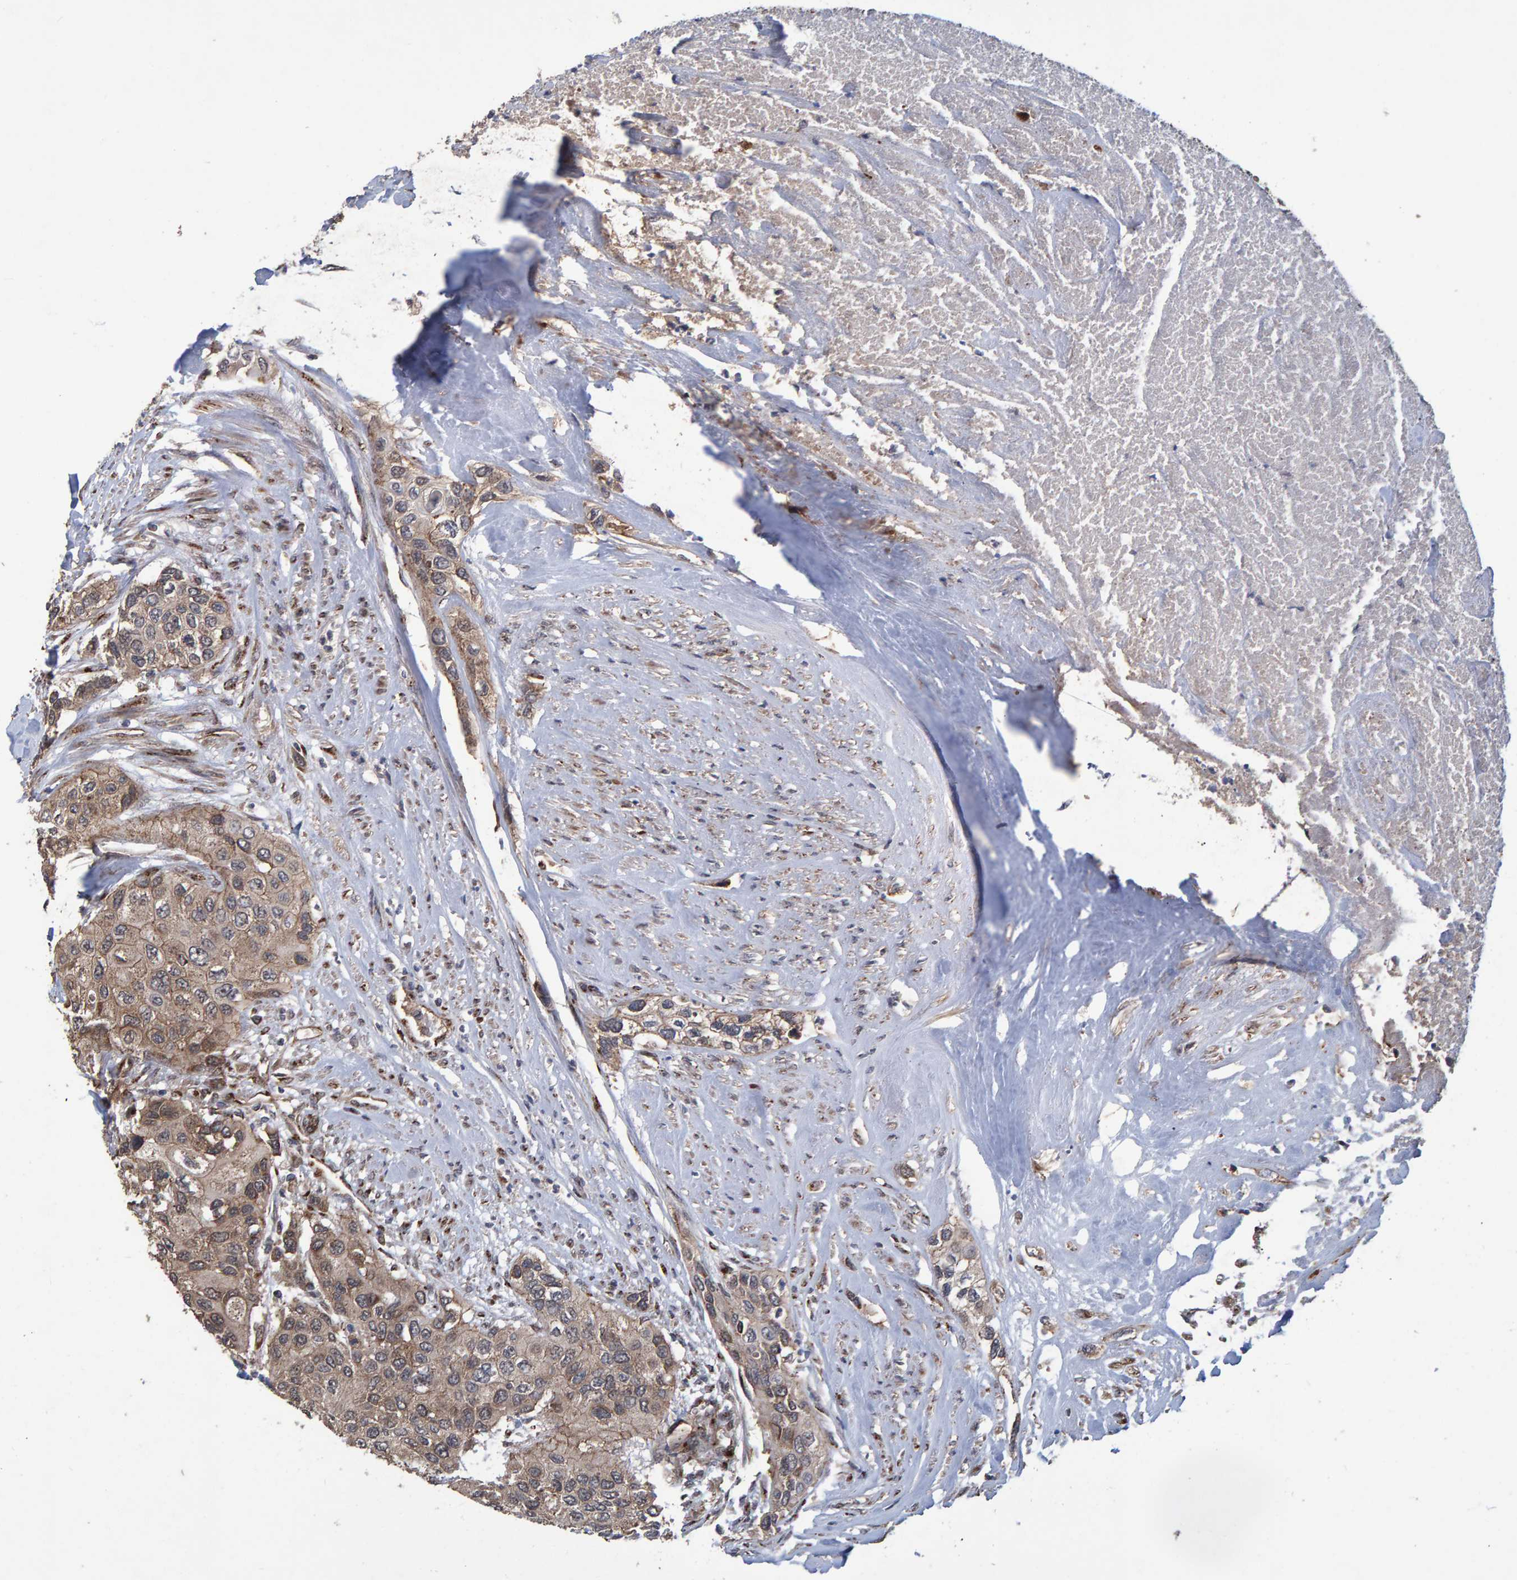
{"staining": {"intensity": "weak", "quantity": ">75%", "location": "cytoplasmic/membranous"}, "tissue": "urothelial cancer", "cell_type": "Tumor cells", "image_type": "cancer", "snomed": [{"axis": "morphology", "description": "Urothelial carcinoma, High grade"}, {"axis": "topography", "description": "Urinary bladder"}], "caption": "High-grade urothelial carcinoma tissue displays weak cytoplasmic/membranous positivity in about >75% of tumor cells, visualized by immunohistochemistry.", "gene": "TRIM68", "patient": {"sex": "female", "age": 56}}